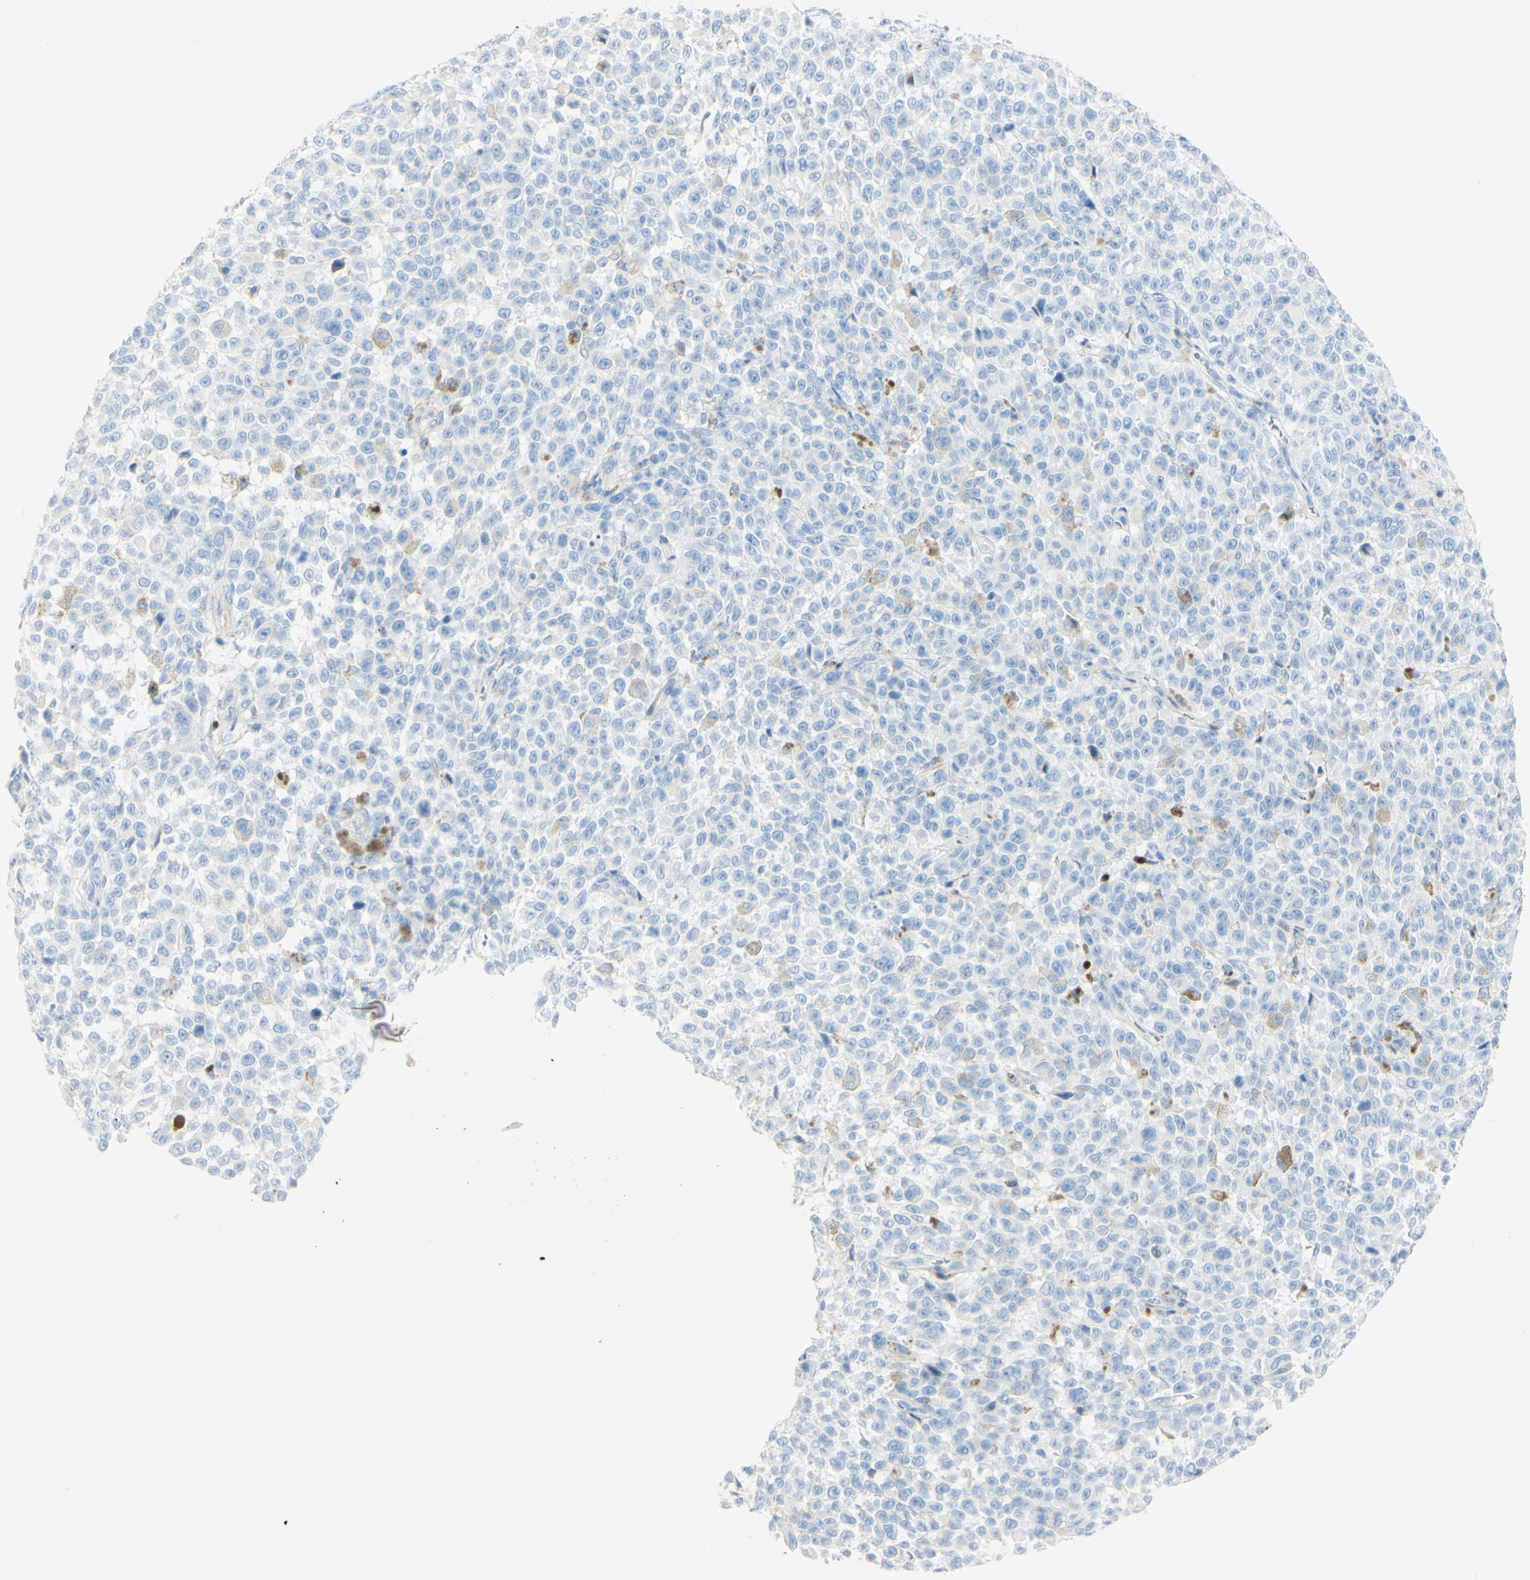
{"staining": {"intensity": "negative", "quantity": "none", "location": "none"}, "tissue": "melanoma", "cell_type": "Tumor cells", "image_type": "cancer", "snomed": [{"axis": "morphology", "description": "Malignant melanoma, NOS"}, {"axis": "topography", "description": "Skin"}], "caption": "Melanoma stained for a protein using immunohistochemistry (IHC) displays no positivity tumor cells.", "gene": "ALCAM", "patient": {"sex": "female", "age": 82}}